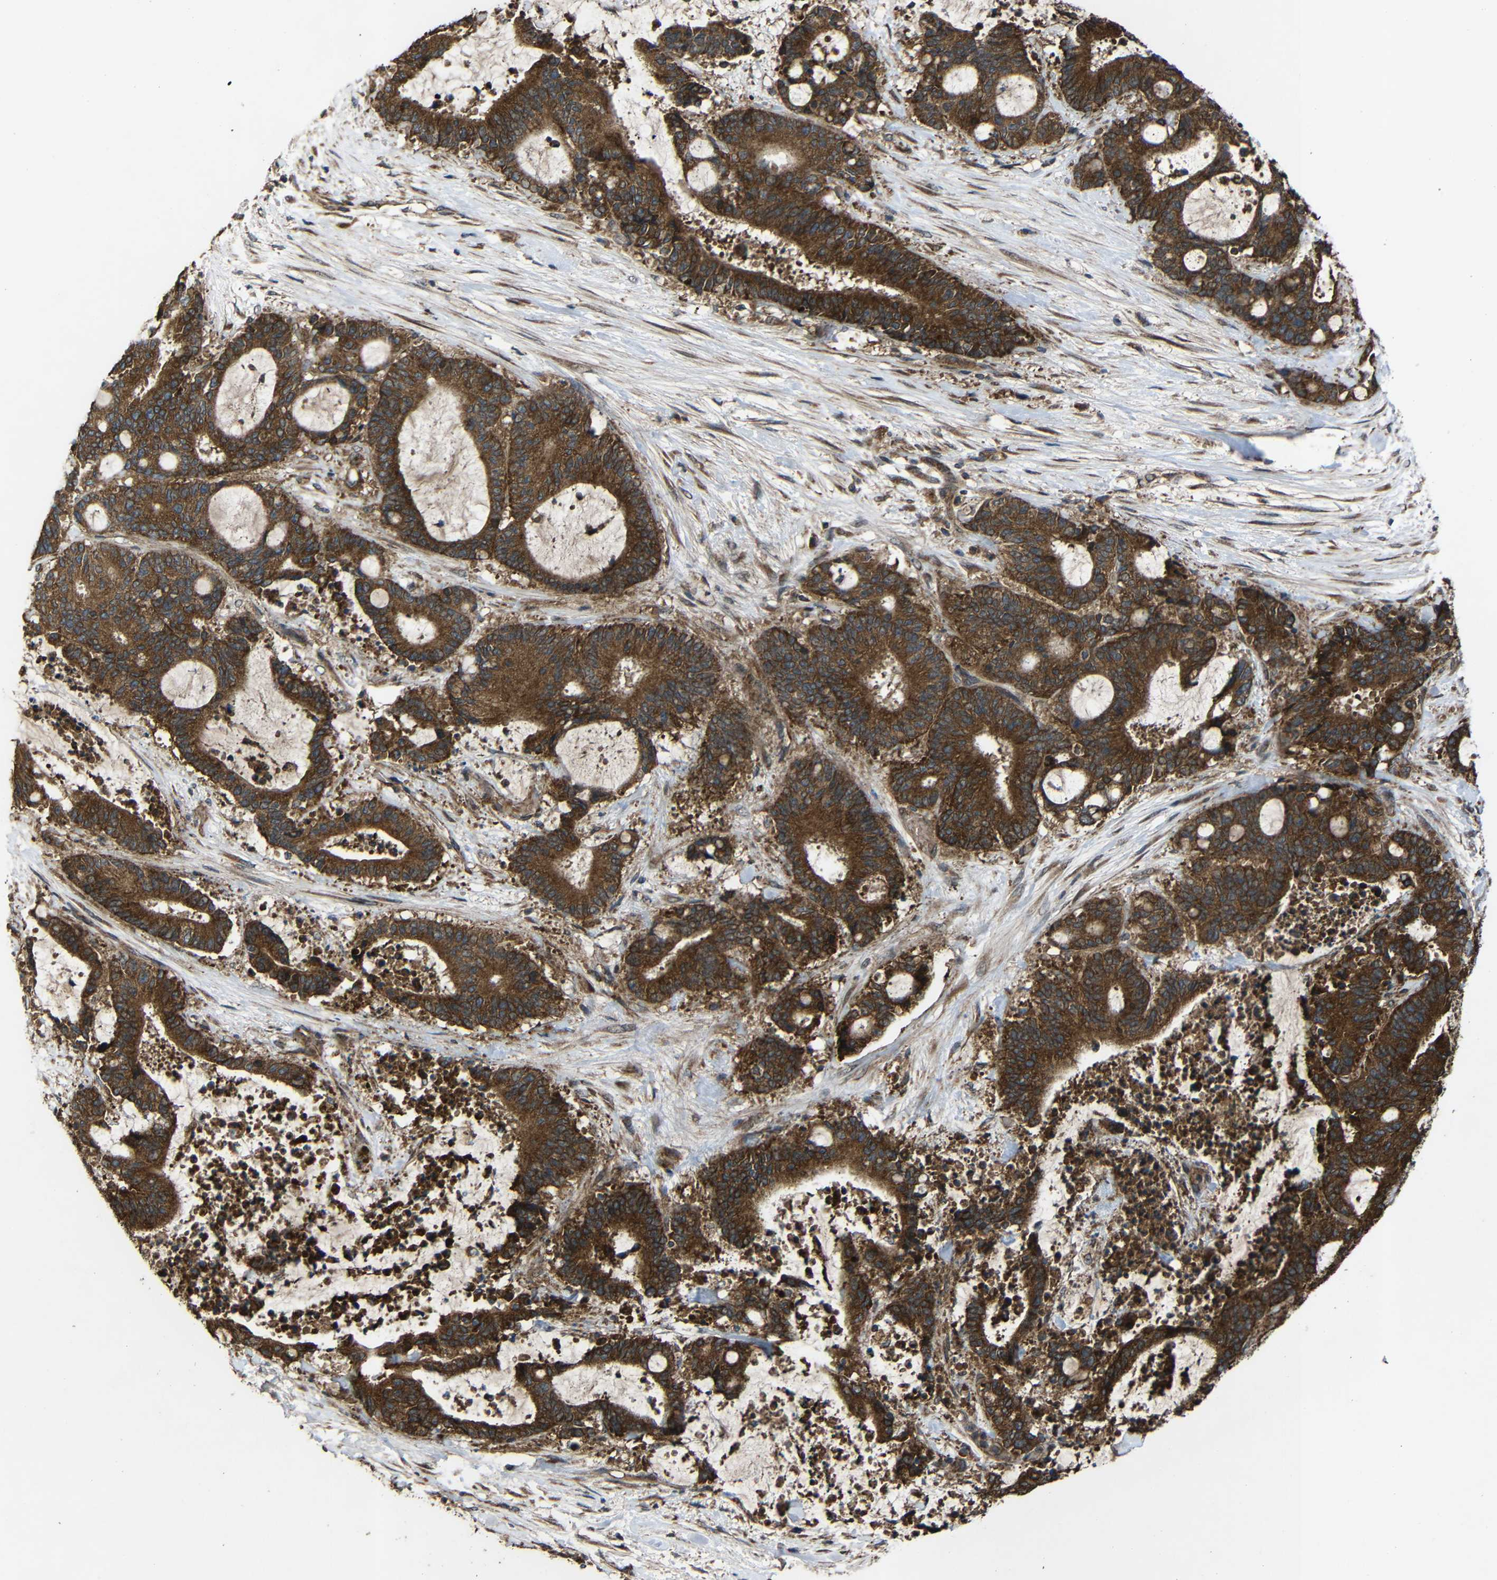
{"staining": {"intensity": "strong", "quantity": ">75%", "location": "cytoplasmic/membranous"}, "tissue": "liver cancer", "cell_type": "Tumor cells", "image_type": "cancer", "snomed": [{"axis": "morphology", "description": "Normal tissue, NOS"}, {"axis": "morphology", "description": "Cholangiocarcinoma"}, {"axis": "topography", "description": "Liver"}, {"axis": "topography", "description": "Peripheral nerve tissue"}], "caption": "Brown immunohistochemical staining in human liver cancer shows strong cytoplasmic/membranous positivity in about >75% of tumor cells.", "gene": "C1GALT1", "patient": {"sex": "female", "age": 73}}